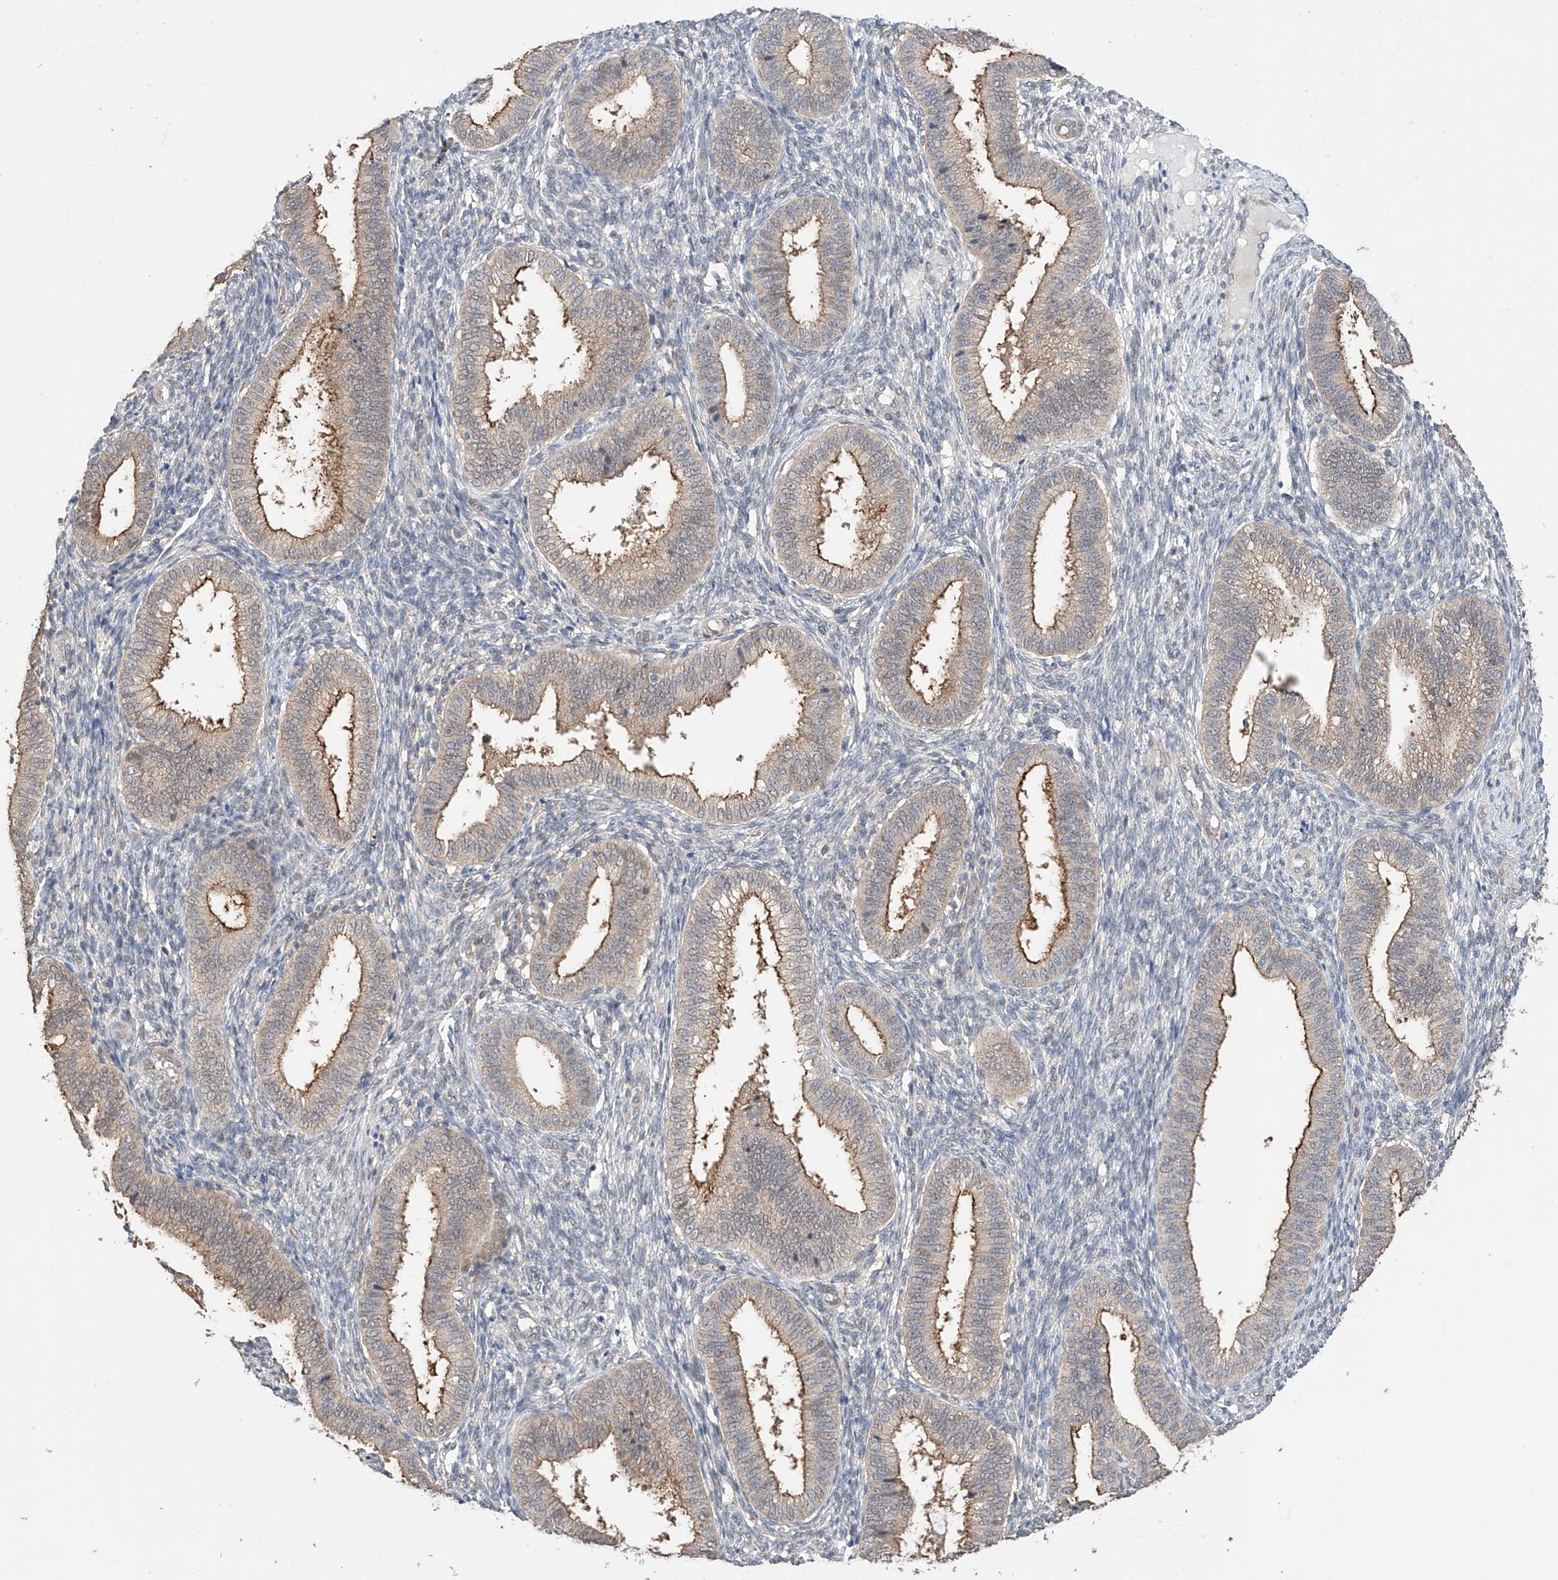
{"staining": {"intensity": "negative", "quantity": "none", "location": "none"}, "tissue": "endometrium", "cell_type": "Cells in endometrial stroma", "image_type": "normal", "snomed": [{"axis": "morphology", "description": "Normal tissue, NOS"}, {"axis": "topography", "description": "Endometrium"}], "caption": "This is a micrograph of immunohistochemistry (IHC) staining of benign endometrium, which shows no expression in cells in endometrial stroma. (Immunohistochemistry (ihc), brightfield microscopy, high magnification).", "gene": "ZFHX2", "patient": {"sex": "female", "age": 39}}